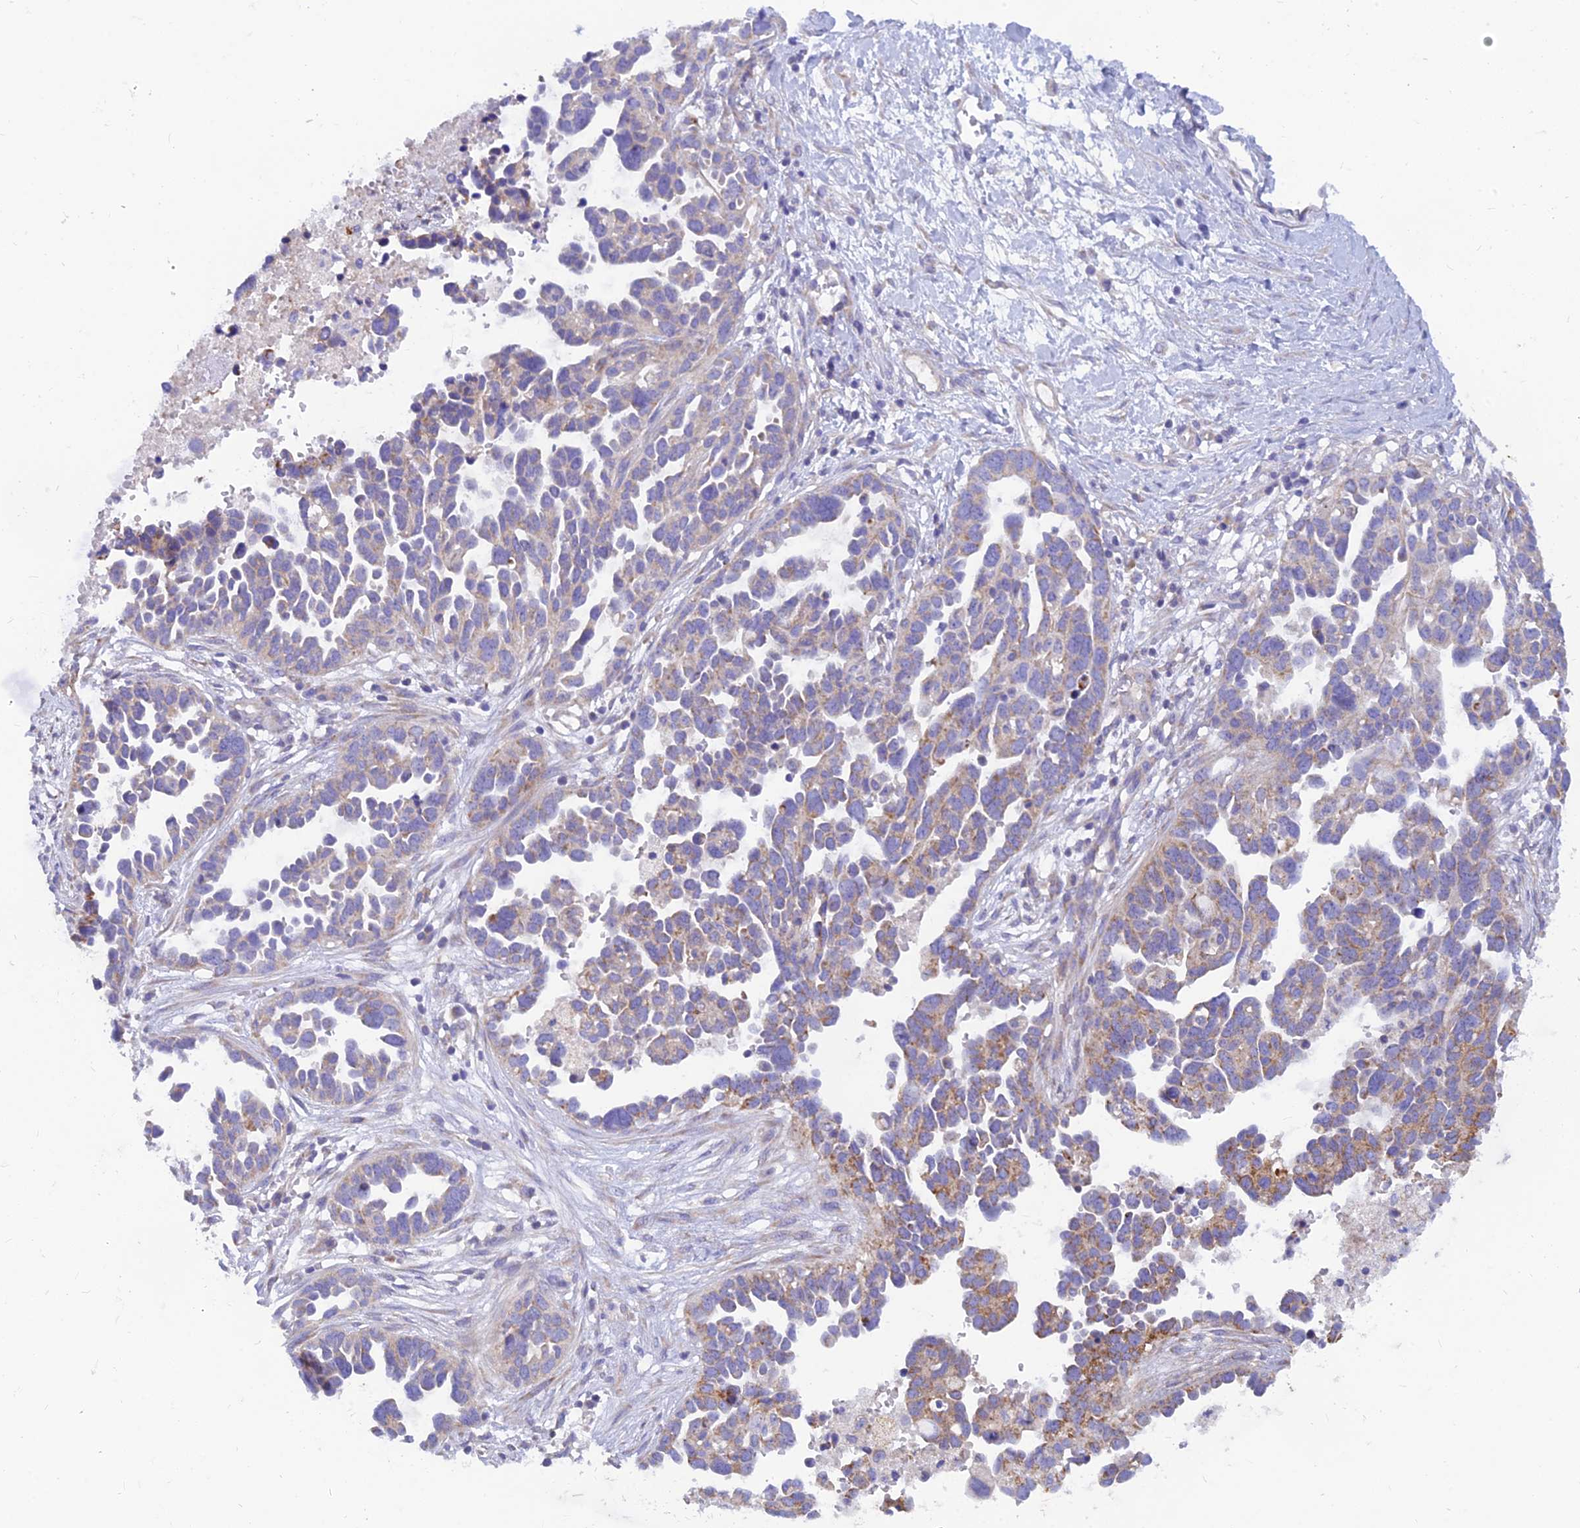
{"staining": {"intensity": "moderate", "quantity": "<25%", "location": "cytoplasmic/membranous"}, "tissue": "ovarian cancer", "cell_type": "Tumor cells", "image_type": "cancer", "snomed": [{"axis": "morphology", "description": "Cystadenocarcinoma, serous, NOS"}, {"axis": "topography", "description": "Ovary"}], "caption": "Ovarian cancer stained for a protein demonstrates moderate cytoplasmic/membranous positivity in tumor cells.", "gene": "TMEM30B", "patient": {"sex": "female", "age": 54}}